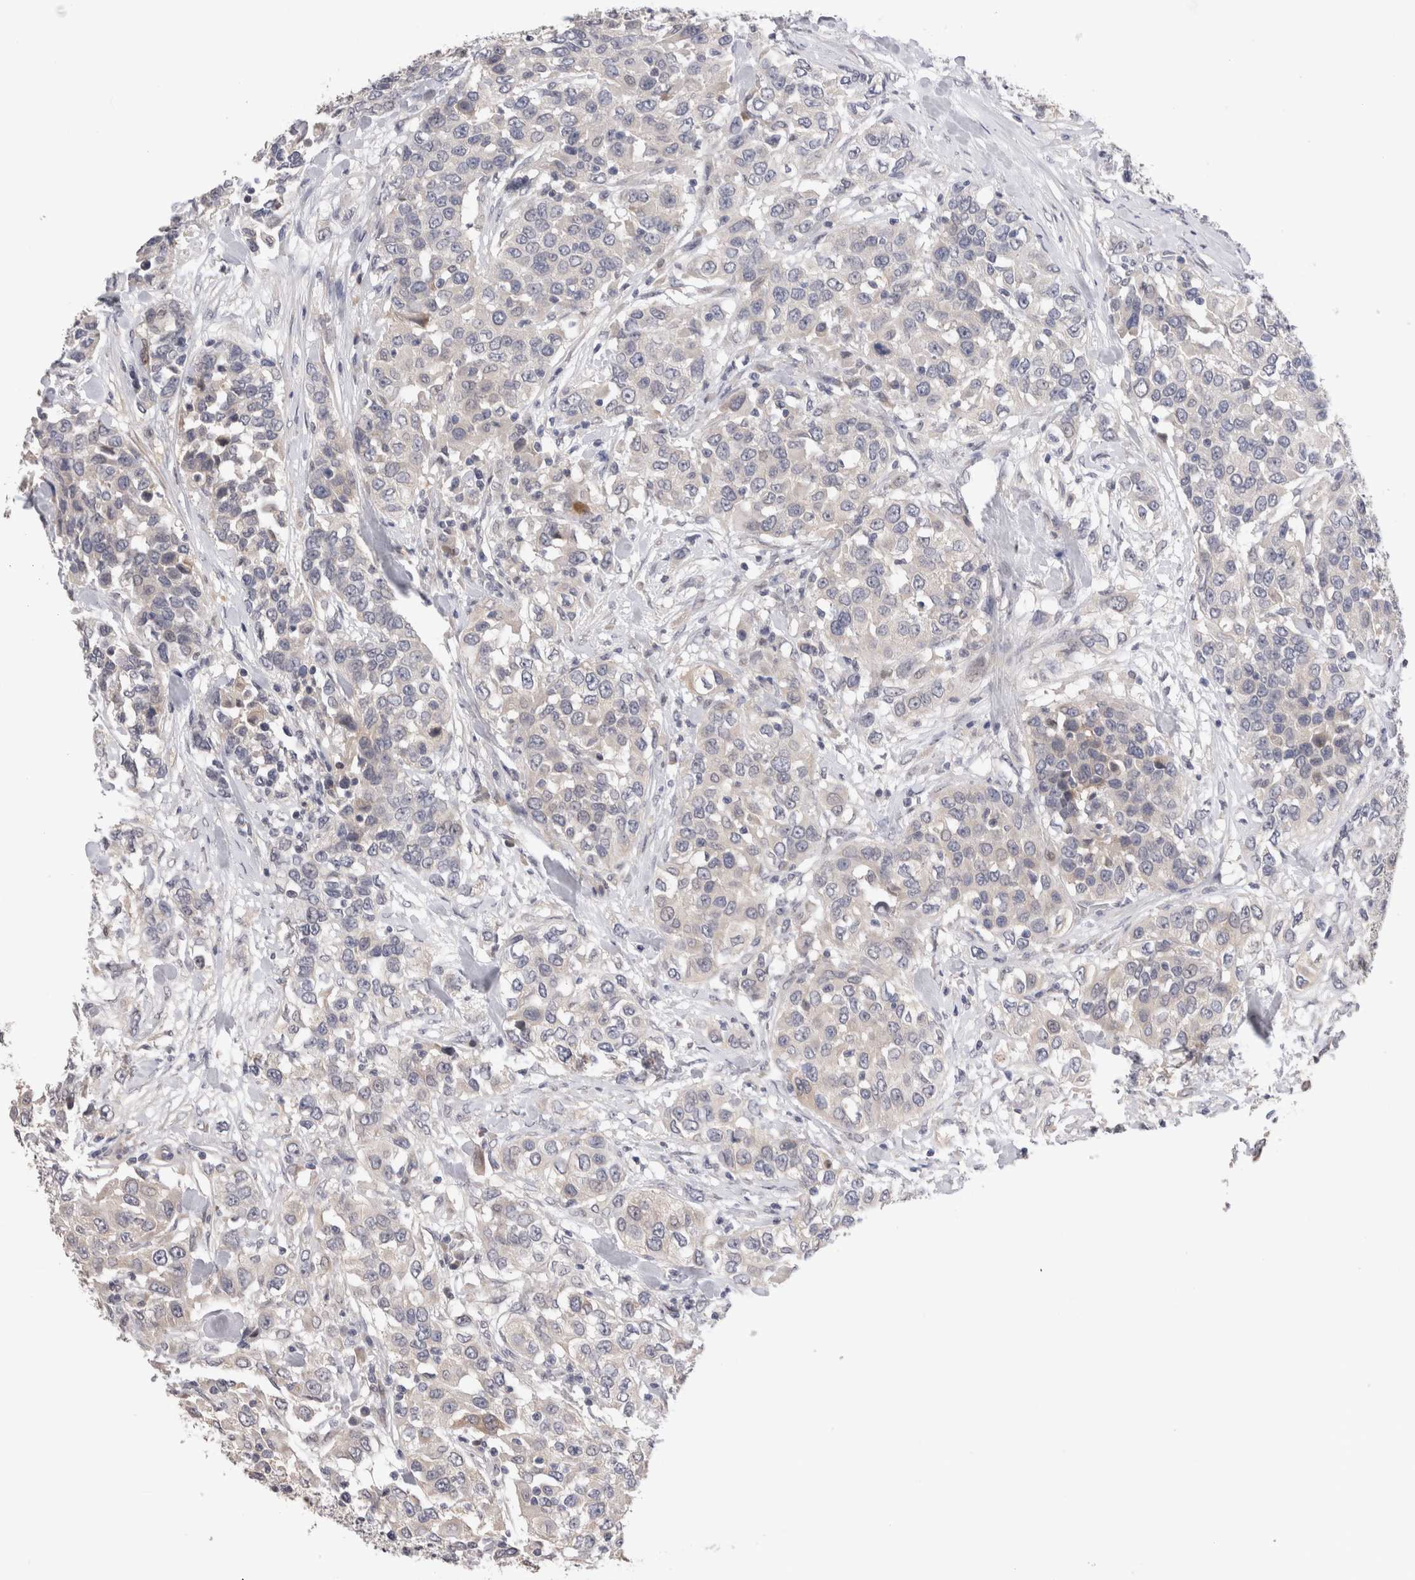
{"staining": {"intensity": "negative", "quantity": "none", "location": "none"}, "tissue": "urothelial cancer", "cell_type": "Tumor cells", "image_type": "cancer", "snomed": [{"axis": "morphology", "description": "Urothelial carcinoma, High grade"}, {"axis": "topography", "description": "Urinary bladder"}], "caption": "The histopathology image shows no significant positivity in tumor cells of urothelial cancer.", "gene": "CRYBG1", "patient": {"sex": "female", "age": 80}}